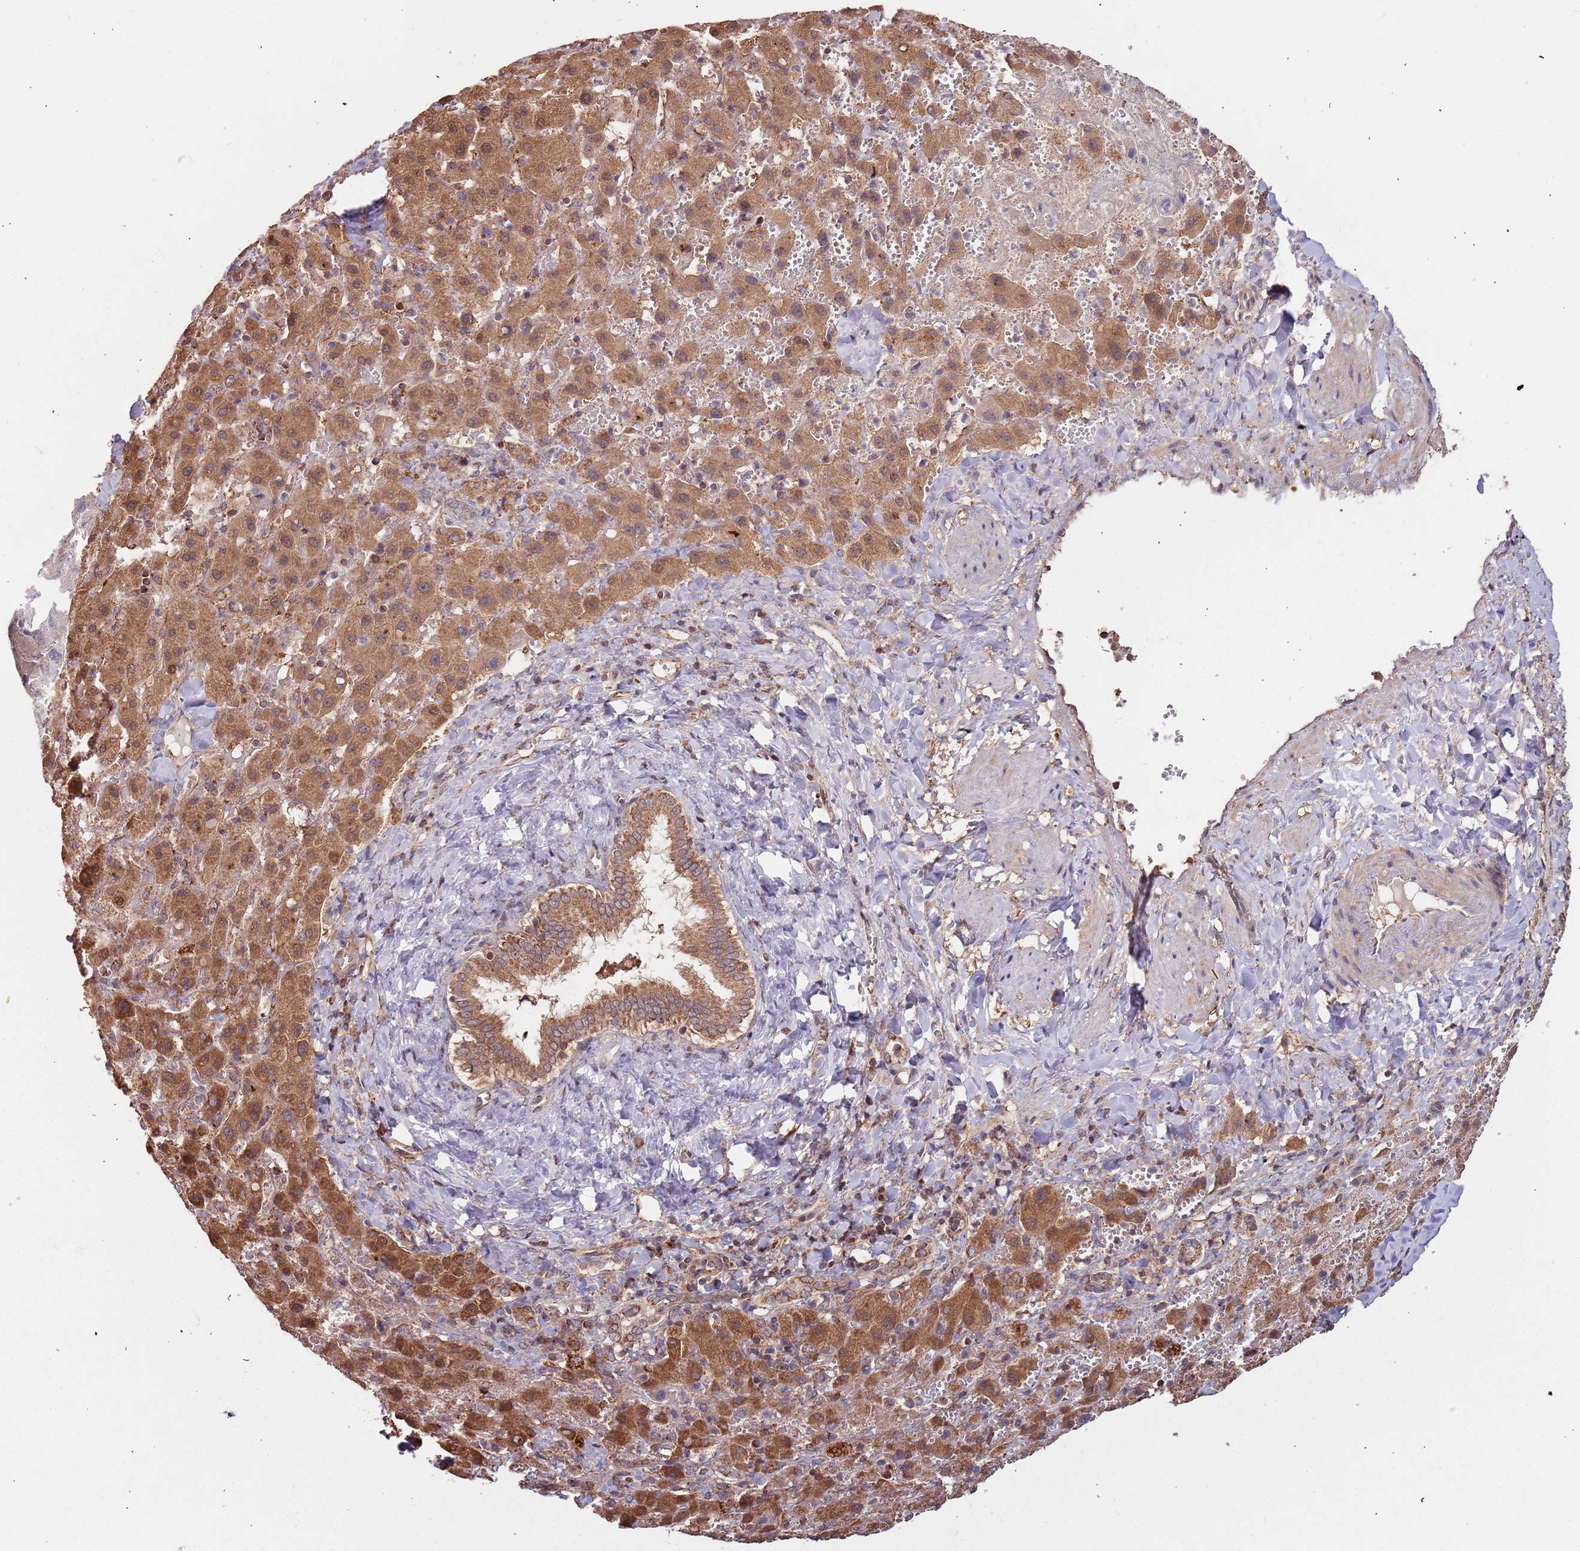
{"staining": {"intensity": "strong", "quantity": ">75%", "location": "cytoplasmic/membranous"}, "tissue": "liver cancer", "cell_type": "Tumor cells", "image_type": "cancer", "snomed": [{"axis": "morphology", "description": "Carcinoma, Hepatocellular, NOS"}, {"axis": "topography", "description": "Liver"}], "caption": "A brown stain labels strong cytoplasmic/membranous staining of a protein in human liver hepatocellular carcinoma tumor cells.", "gene": "IL17RD", "patient": {"sex": "female", "age": 58}}